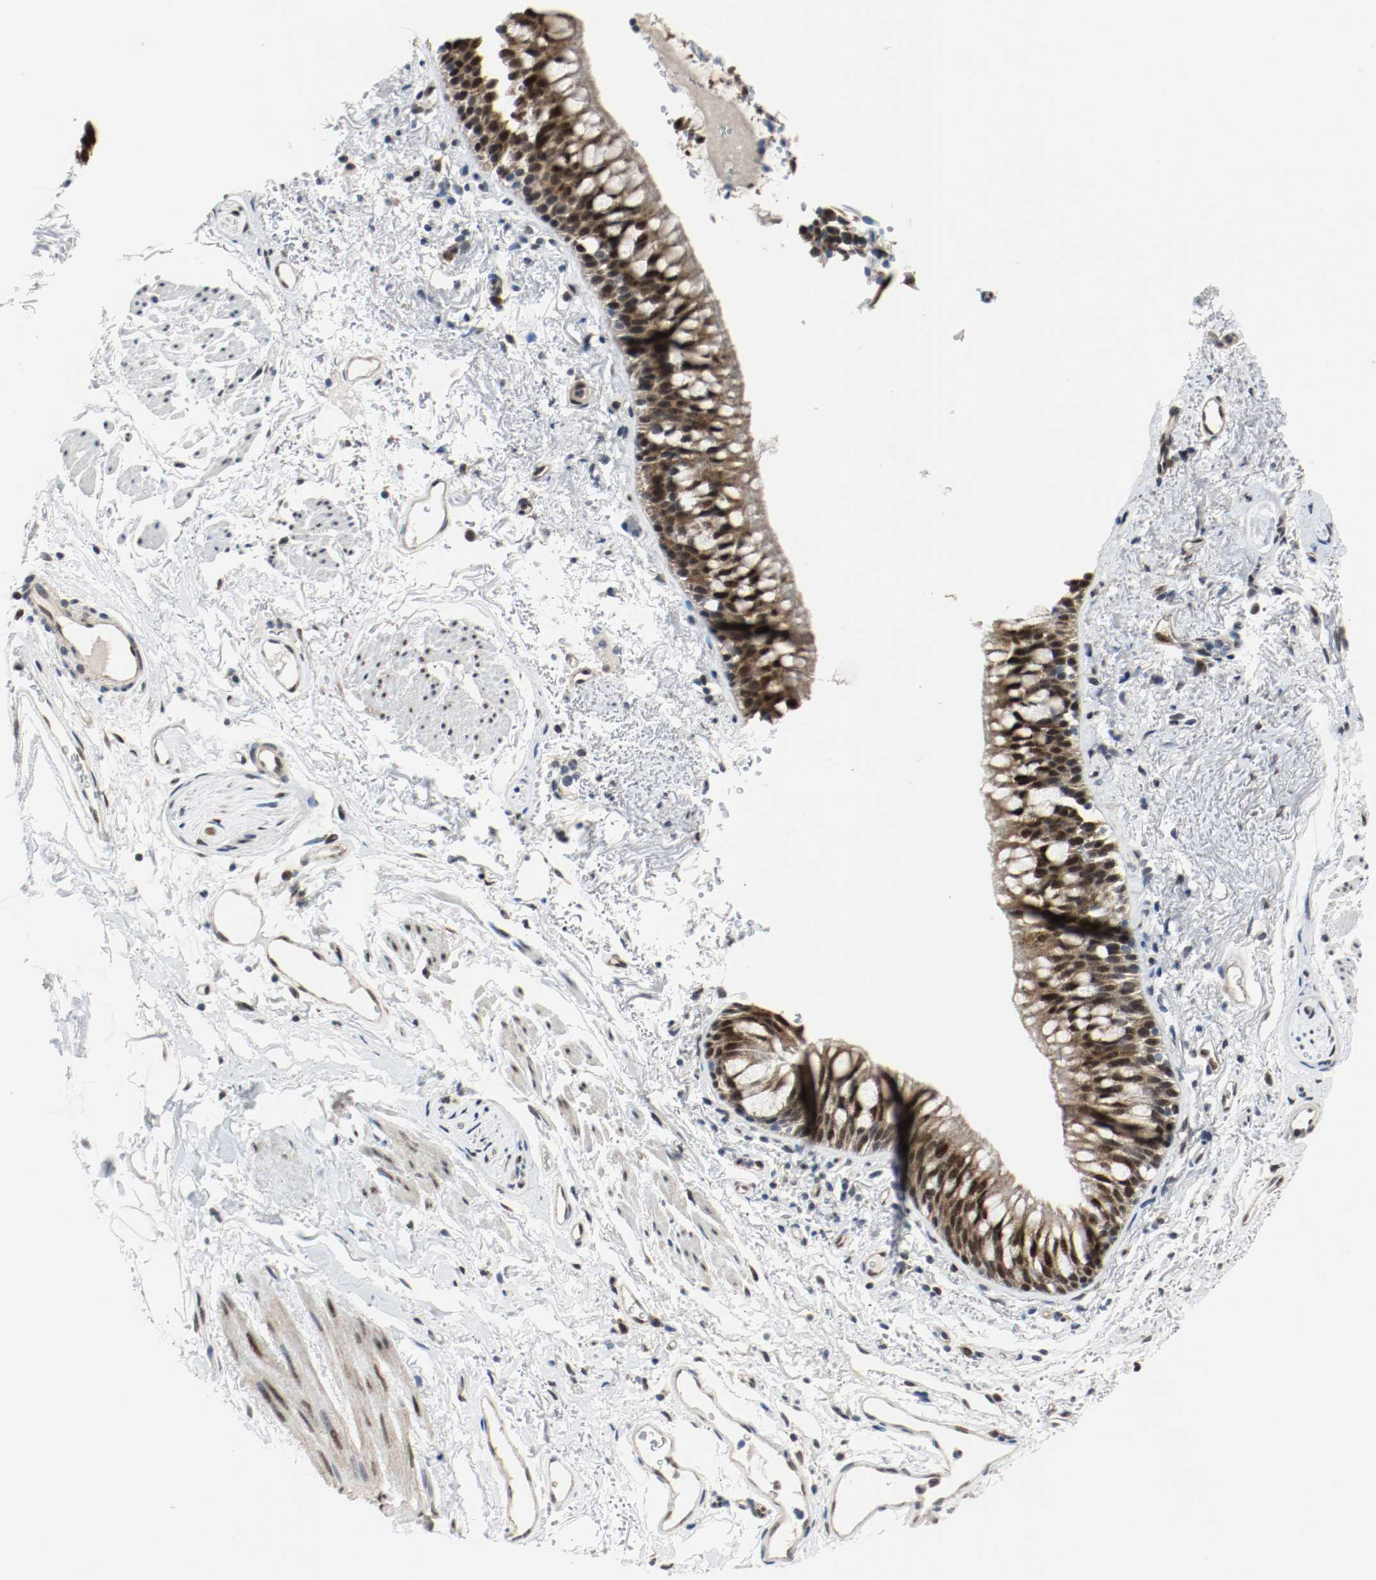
{"staining": {"intensity": "strong", "quantity": ">75%", "location": "cytoplasmic/membranous,nuclear"}, "tissue": "bronchus", "cell_type": "Respiratory epithelial cells", "image_type": "normal", "snomed": [{"axis": "morphology", "description": "Normal tissue, NOS"}, {"axis": "topography", "description": "Bronchus"}], "caption": "Brown immunohistochemical staining in normal bronchus shows strong cytoplasmic/membranous,nuclear expression in about >75% of respiratory epithelial cells.", "gene": "PPME1", "patient": {"sex": "female", "age": 73}}